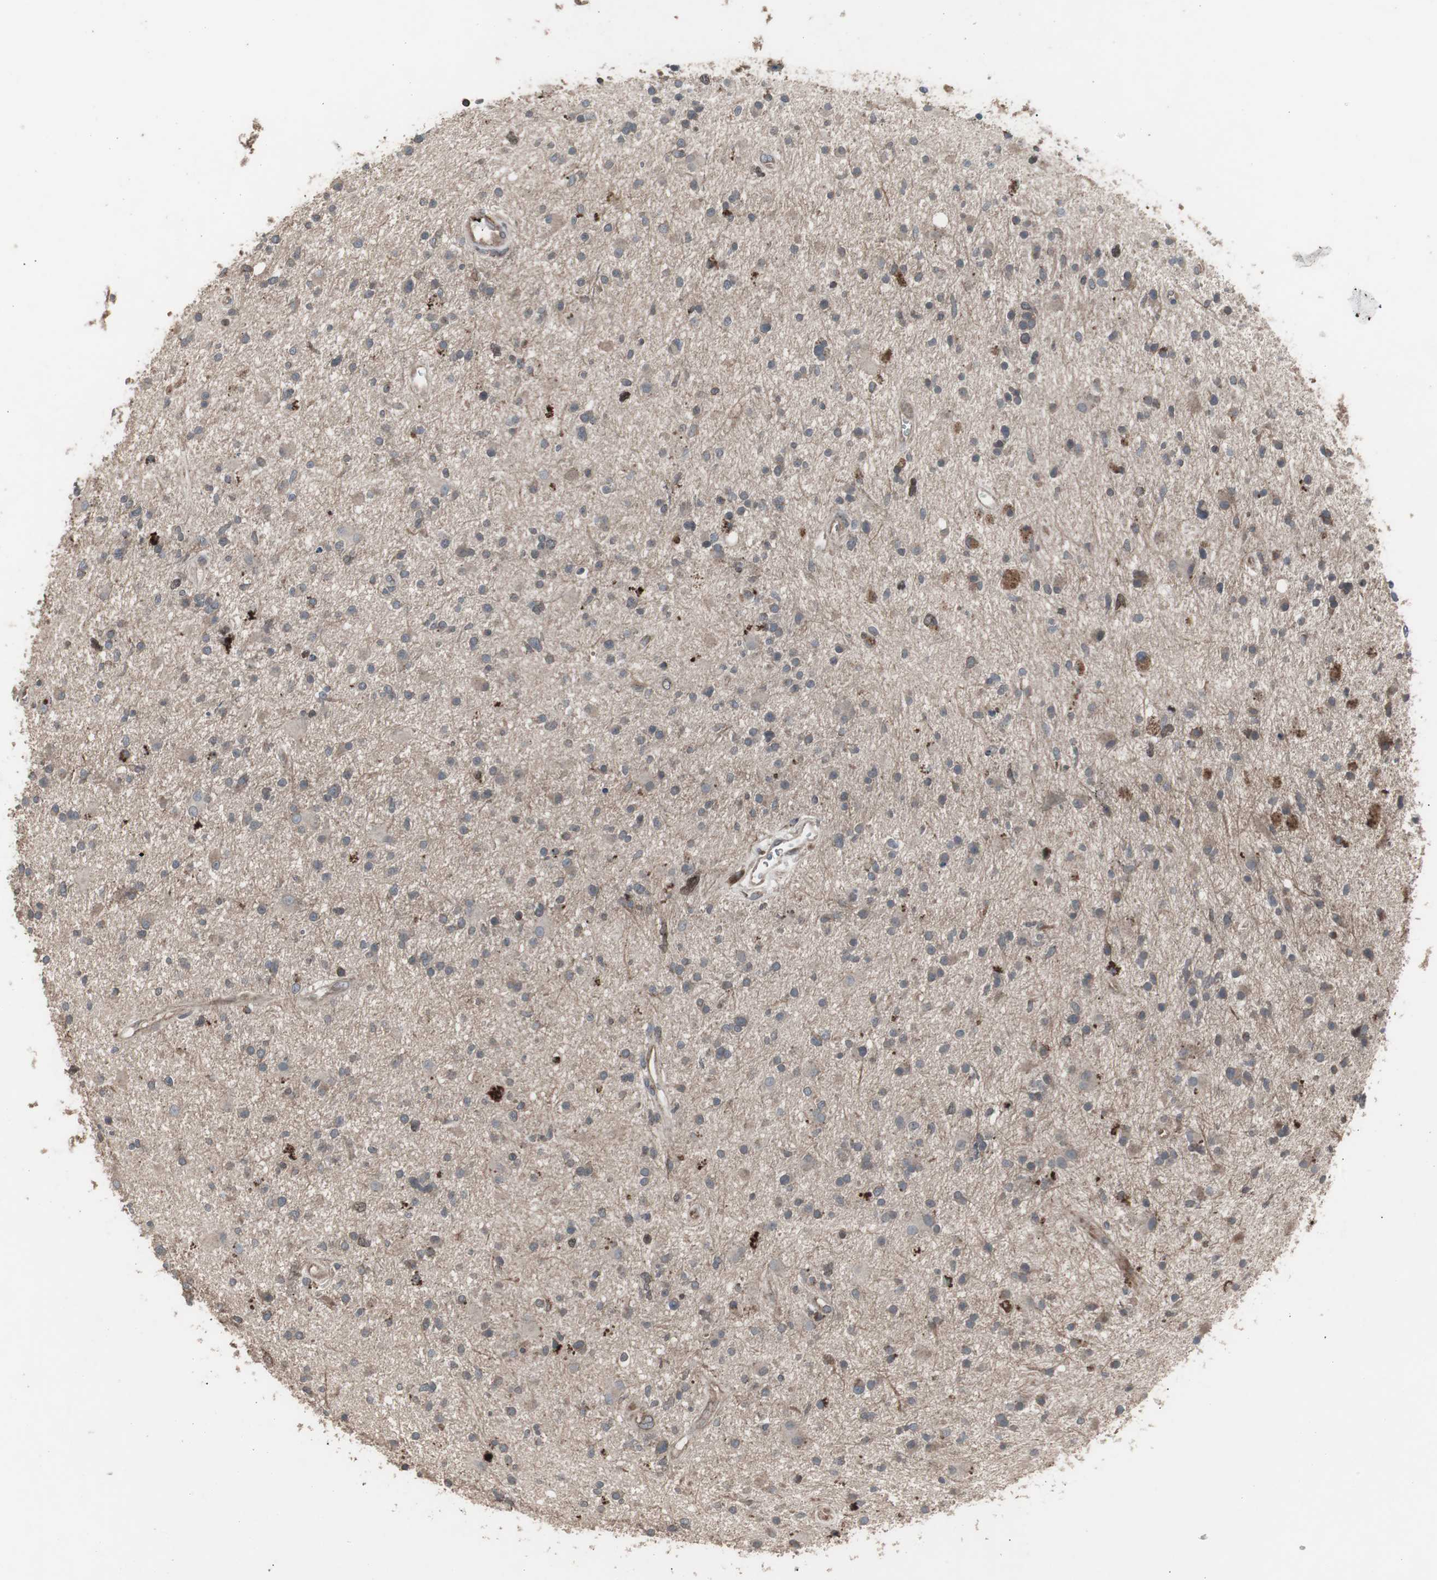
{"staining": {"intensity": "moderate", "quantity": "<25%", "location": "cytoplasmic/membranous"}, "tissue": "glioma", "cell_type": "Tumor cells", "image_type": "cancer", "snomed": [{"axis": "morphology", "description": "Glioma, malignant, High grade"}, {"axis": "topography", "description": "Brain"}], "caption": "Immunohistochemistry (IHC) photomicrograph of neoplastic tissue: human glioma stained using IHC demonstrates low levels of moderate protein expression localized specifically in the cytoplasmic/membranous of tumor cells, appearing as a cytoplasmic/membranous brown color.", "gene": "SSTR2", "patient": {"sex": "male", "age": 33}}